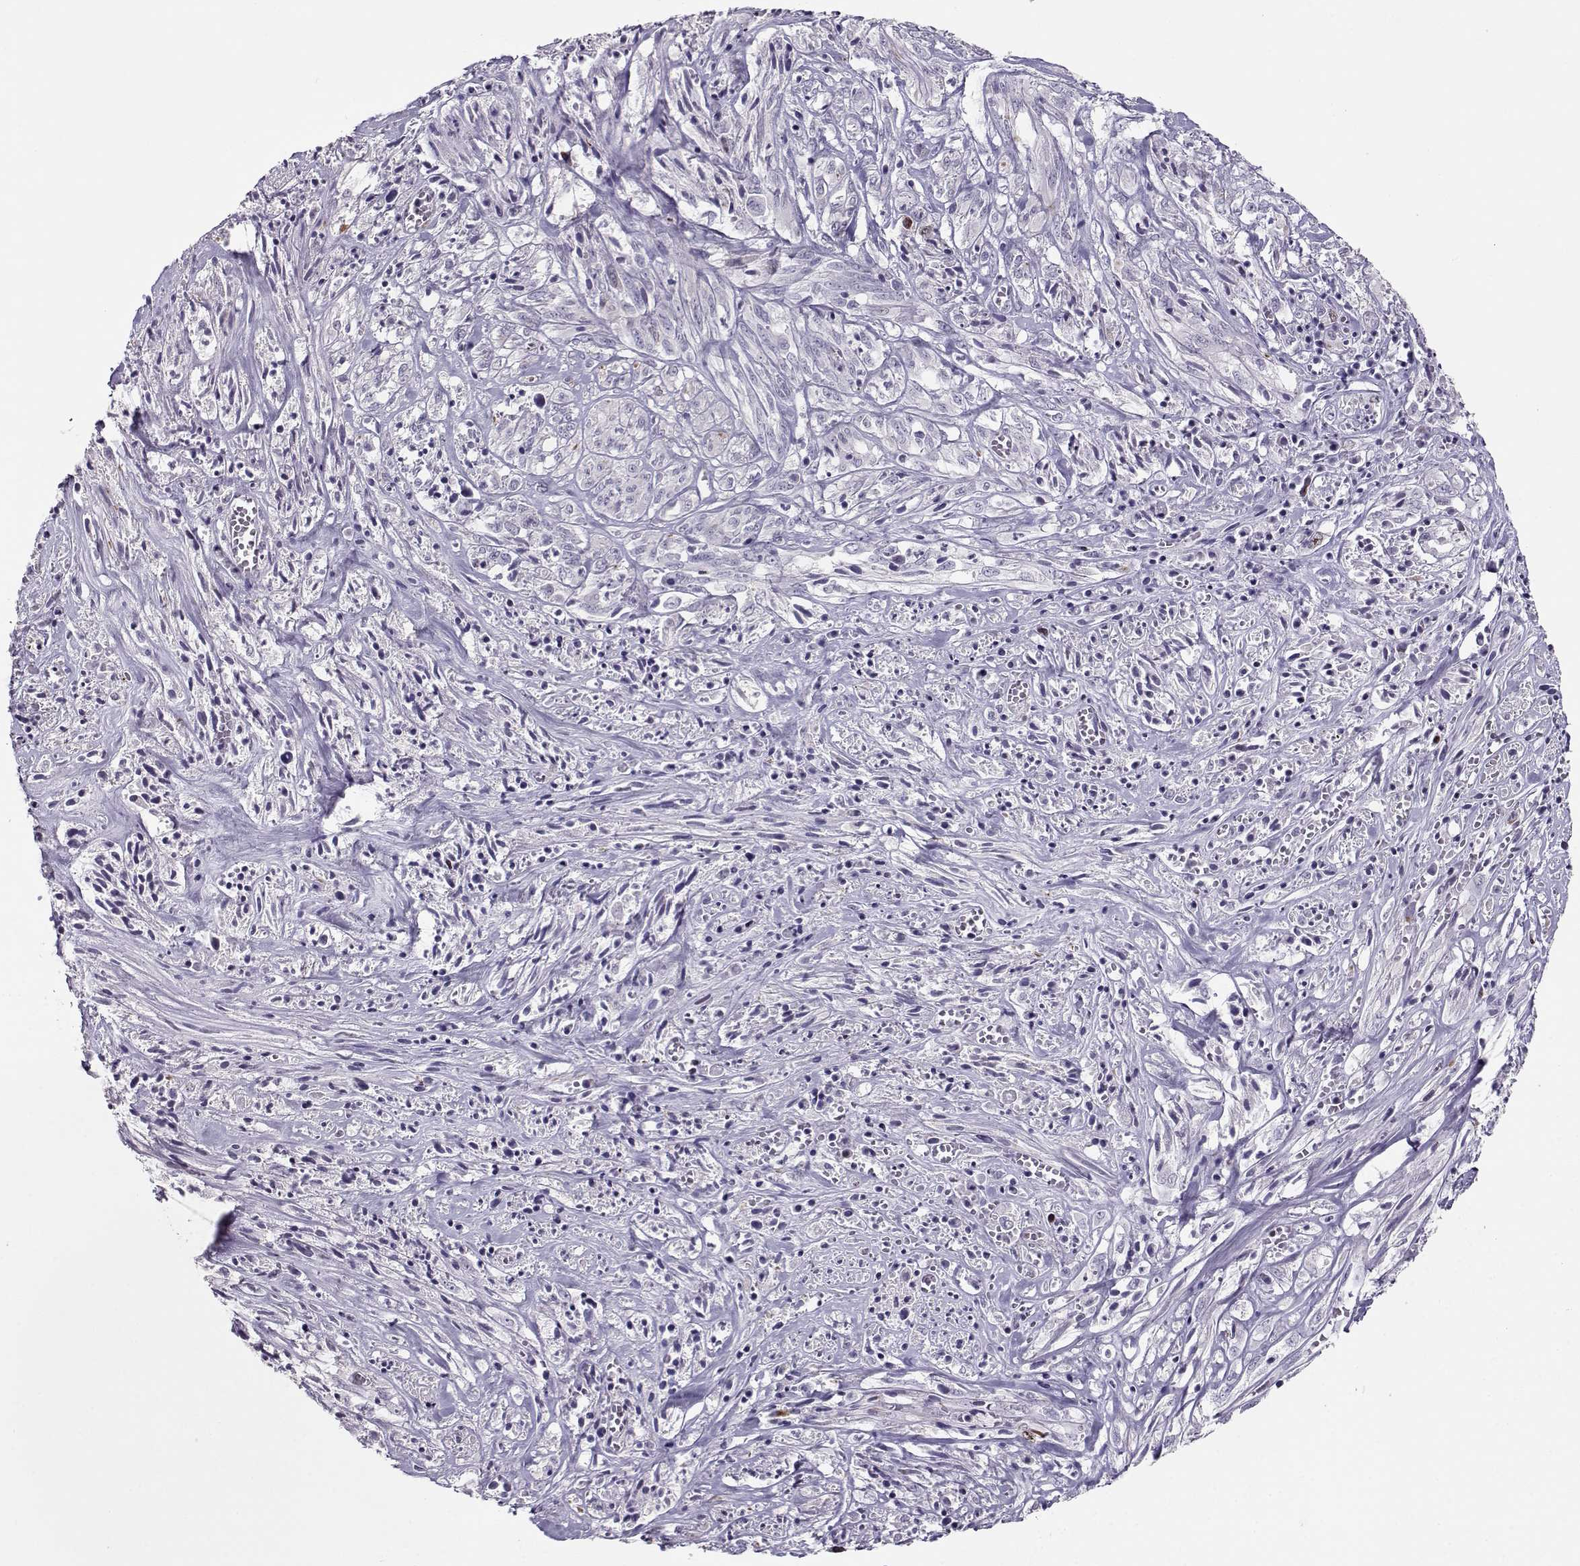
{"staining": {"intensity": "negative", "quantity": "none", "location": "none"}, "tissue": "melanoma", "cell_type": "Tumor cells", "image_type": "cancer", "snomed": [{"axis": "morphology", "description": "Malignant melanoma, NOS"}, {"axis": "topography", "description": "Skin"}], "caption": "Immunohistochemistry histopathology image of neoplastic tissue: human melanoma stained with DAB shows no significant protein expression in tumor cells.", "gene": "NPW", "patient": {"sex": "female", "age": 91}}